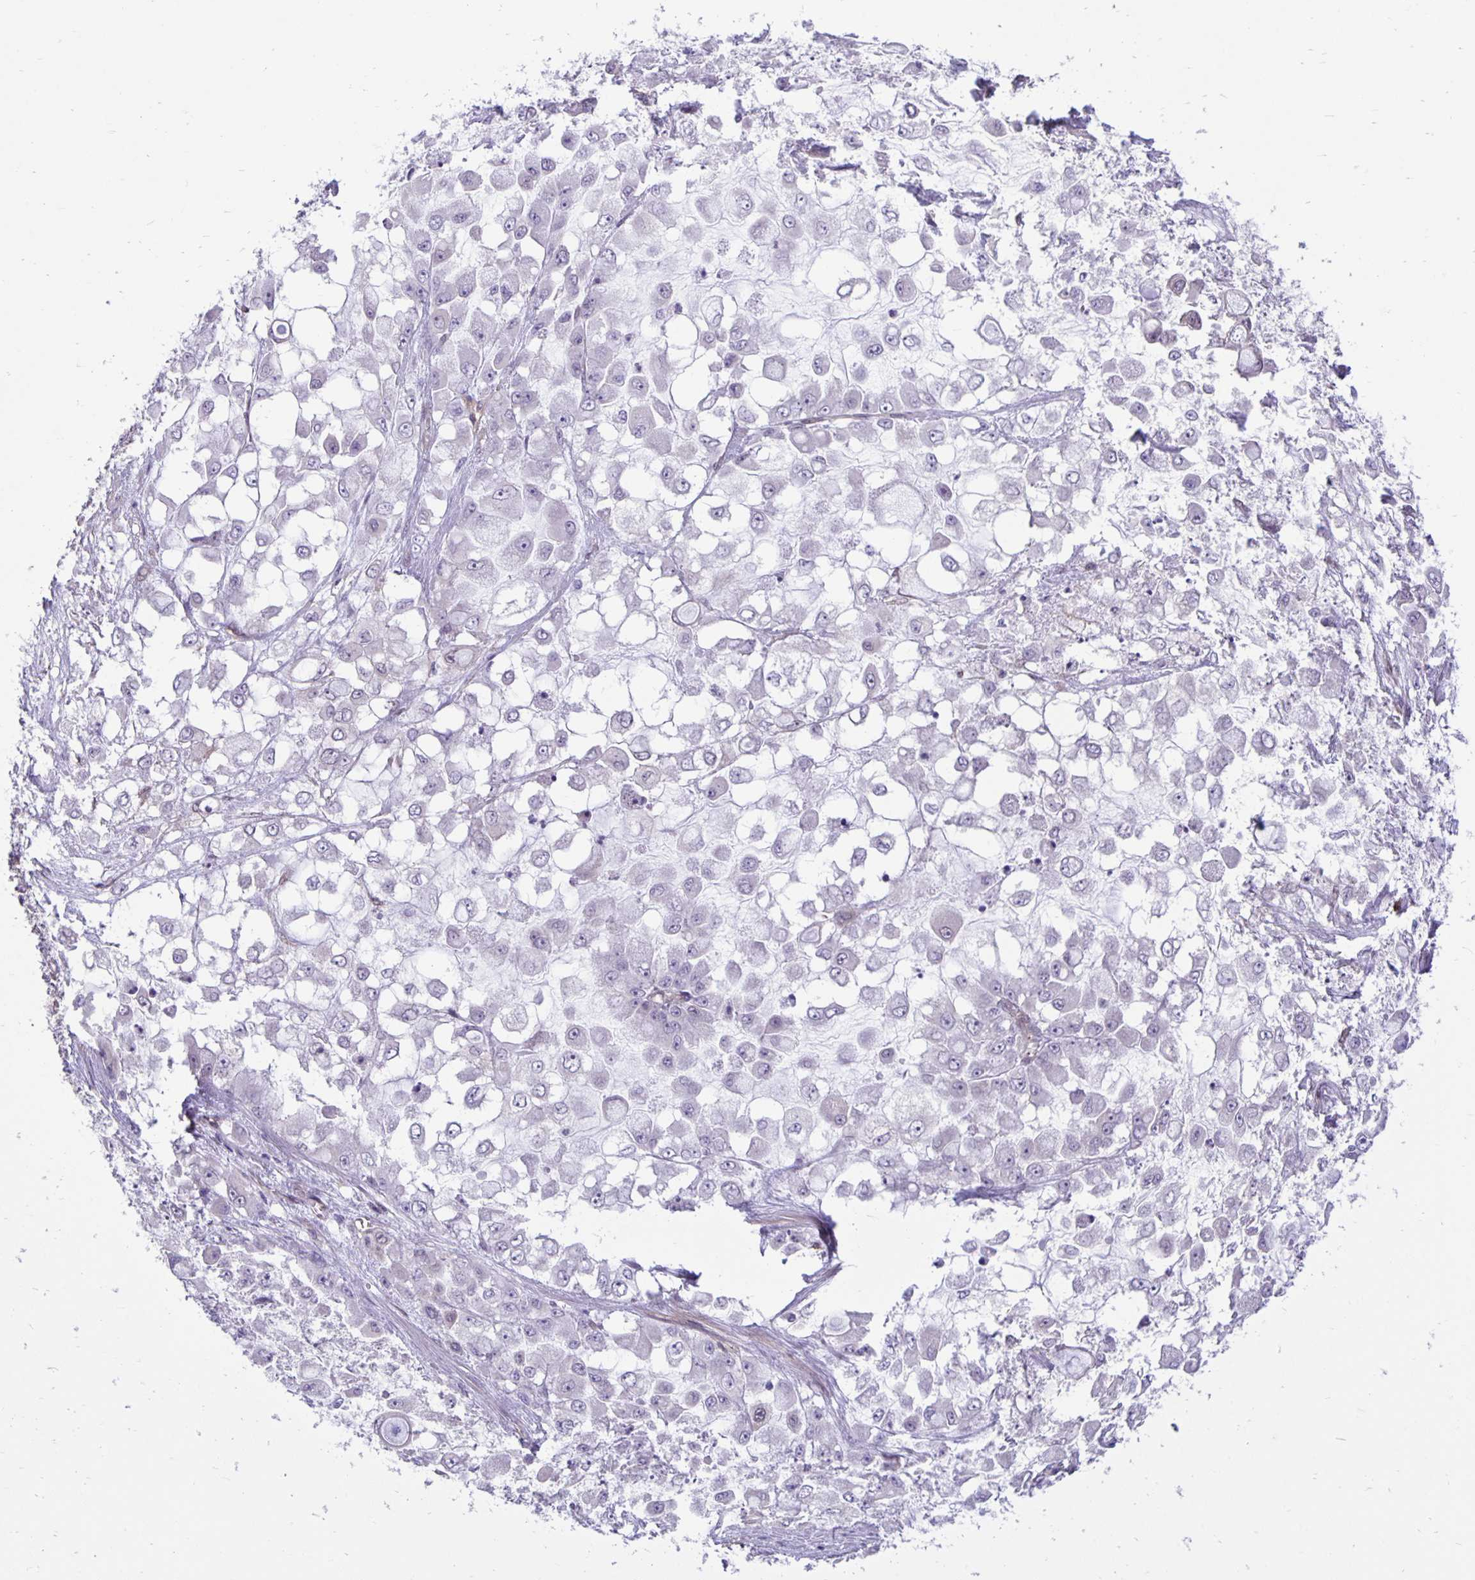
{"staining": {"intensity": "negative", "quantity": "none", "location": "none"}, "tissue": "stomach cancer", "cell_type": "Tumor cells", "image_type": "cancer", "snomed": [{"axis": "morphology", "description": "Adenocarcinoma, NOS"}, {"axis": "topography", "description": "Stomach"}], "caption": "This histopathology image is of stomach adenocarcinoma stained with immunohistochemistry to label a protein in brown with the nuclei are counter-stained blue. There is no positivity in tumor cells. (DAB immunohistochemistry (IHC), high magnification).", "gene": "TAX1BP3", "patient": {"sex": "female", "age": 76}}